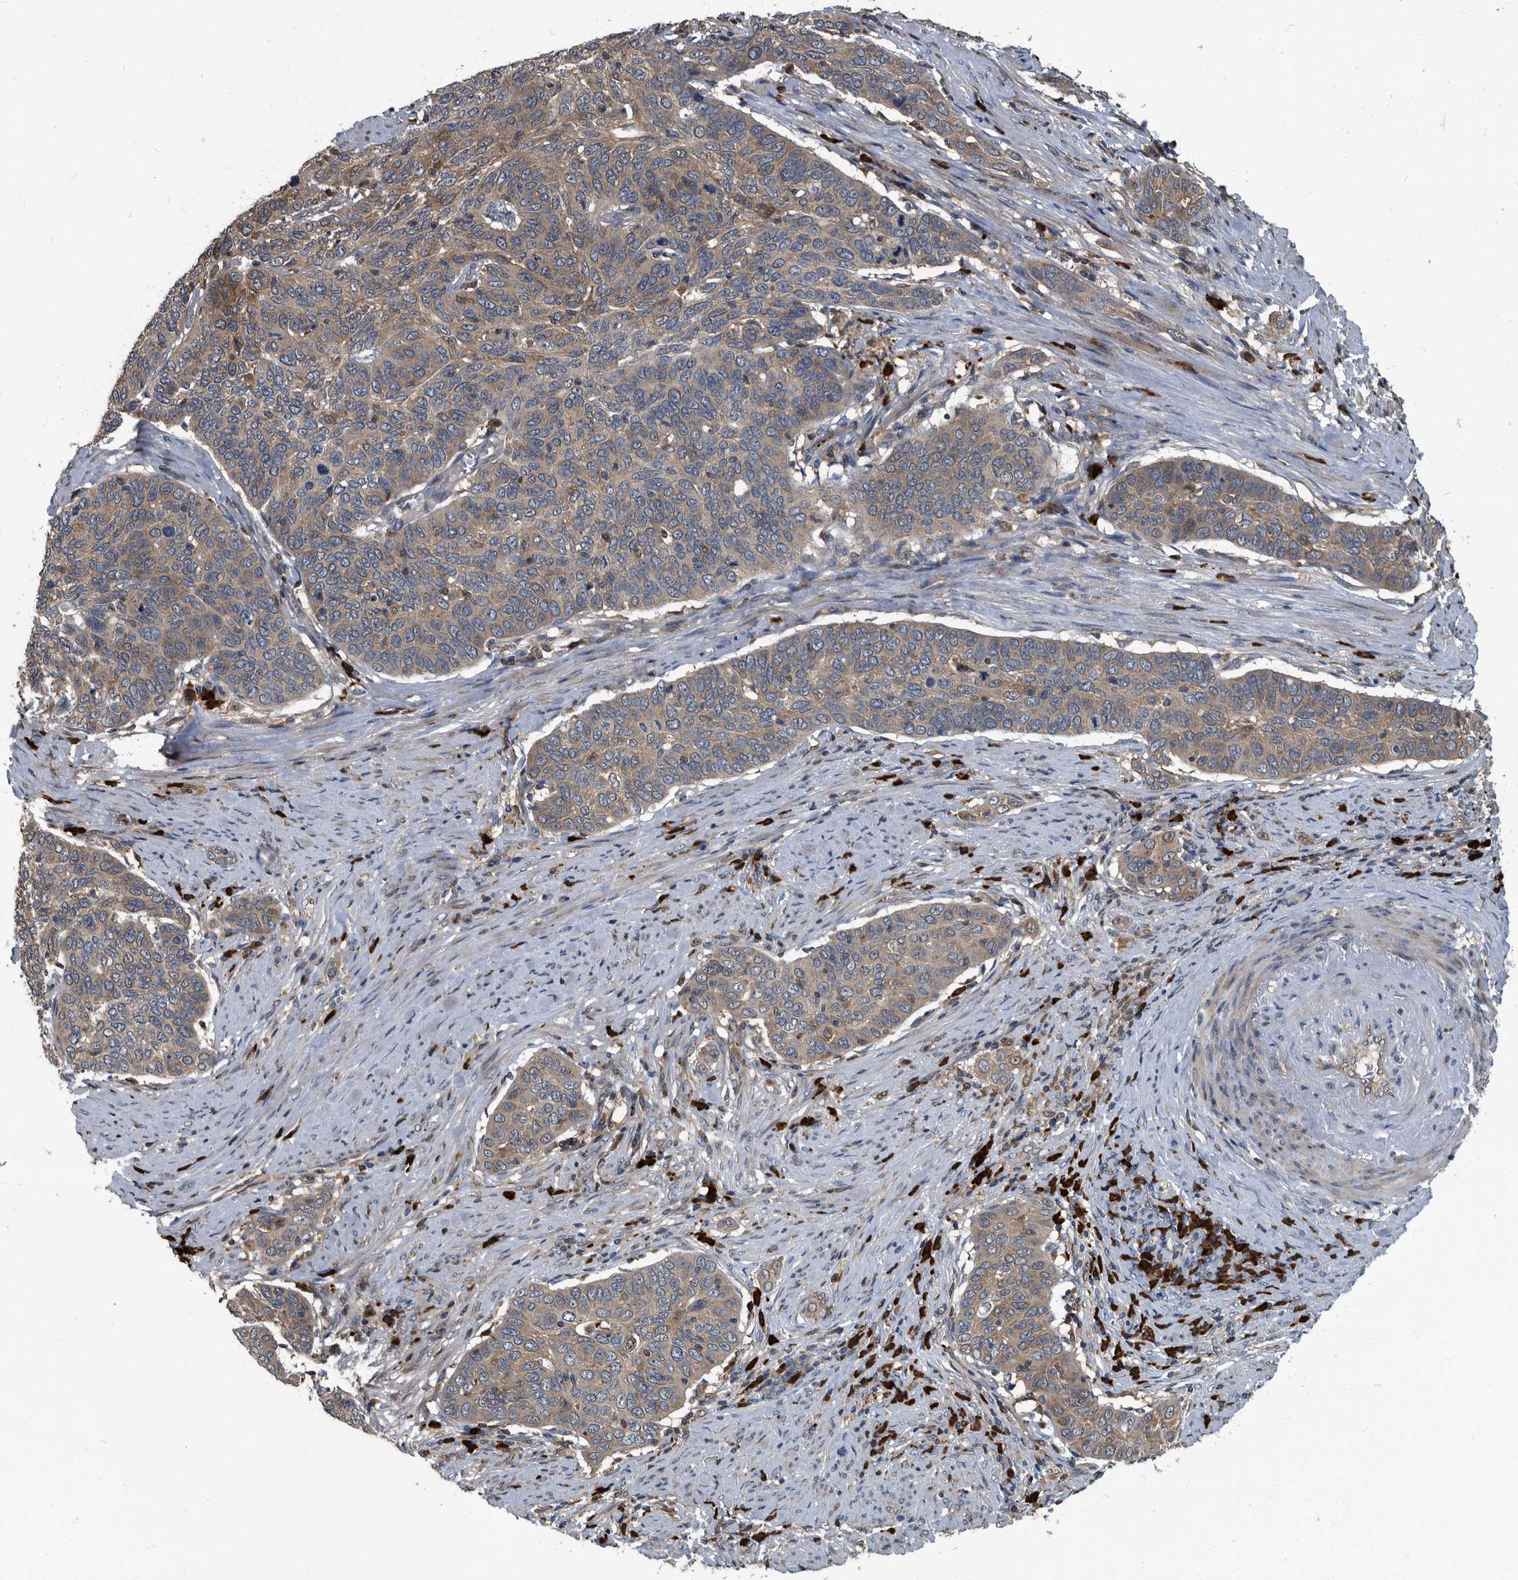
{"staining": {"intensity": "moderate", "quantity": ">75%", "location": "cytoplasmic/membranous"}, "tissue": "cervical cancer", "cell_type": "Tumor cells", "image_type": "cancer", "snomed": [{"axis": "morphology", "description": "Squamous cell carcinoma, NOS"}, {"axis": "topography", "description": "Cervix"}], "caption": "Squamous cell carcinoma (cervical) was stained to show a protein in brown. There is medium levels of moderate cytoplasmic/membranous staining in approximately >75% of tumor cells.", "gene": "CDV3", "patient": {"sex": "female", "age": 60}}